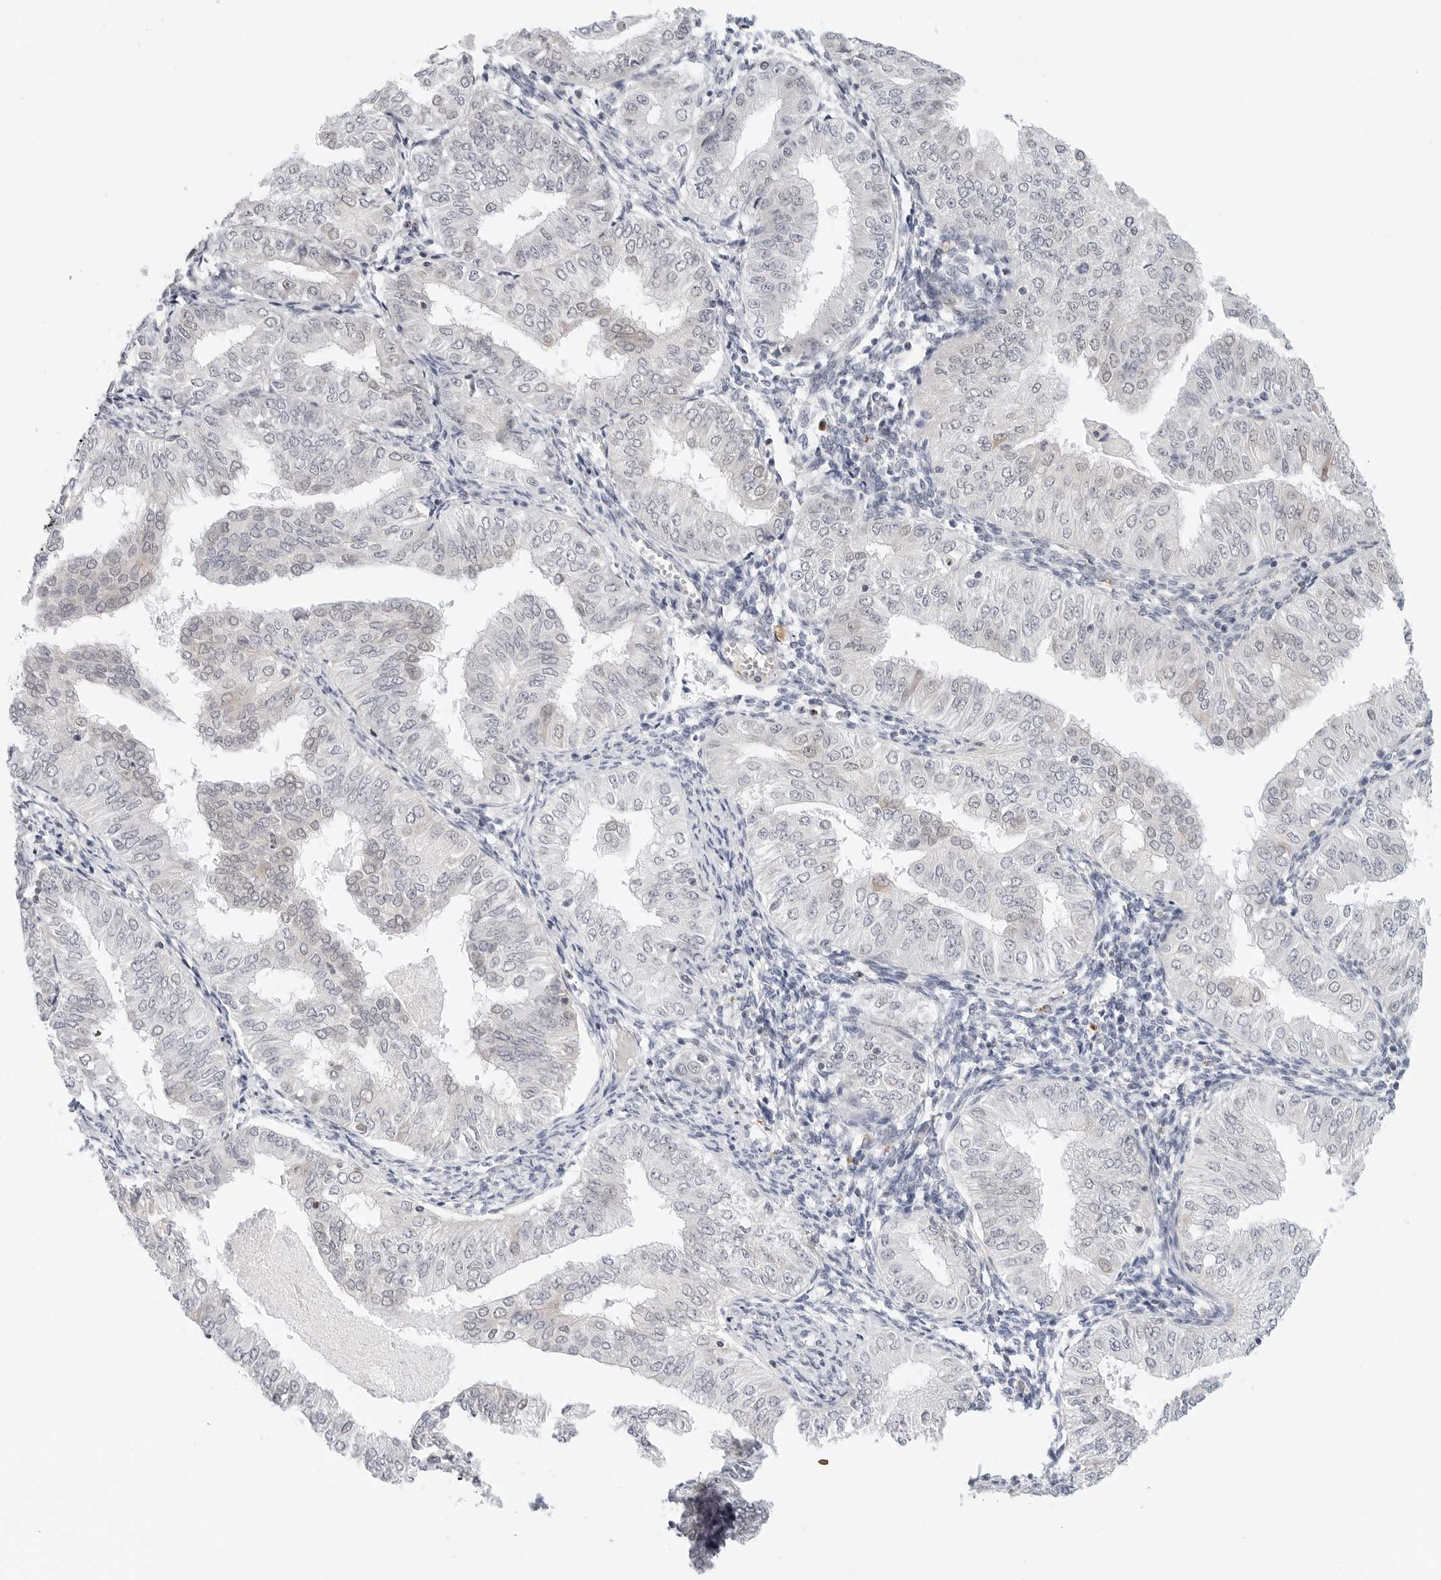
{"staining": {"intensity": "negative", "quantity": "none", "location": "none"}, "tissue": "endometrial cancer", "cell_type": "Tumor cells", "image_type": "cancer", "snomed": [{"axis": "morphology", "description": "Normal tissue, NOS"}, {"axis": "morphology", "description": "Adenocarcinoma, NOS"}, {"axis": "topography", "description": "Endometrium"}], "caption": "The photomicrograph reveals no staining of tumor cells in adenocarcinoma (endometrial).", "gene": "TSEN2", "patient": {"sex": "female", "age": 53}}